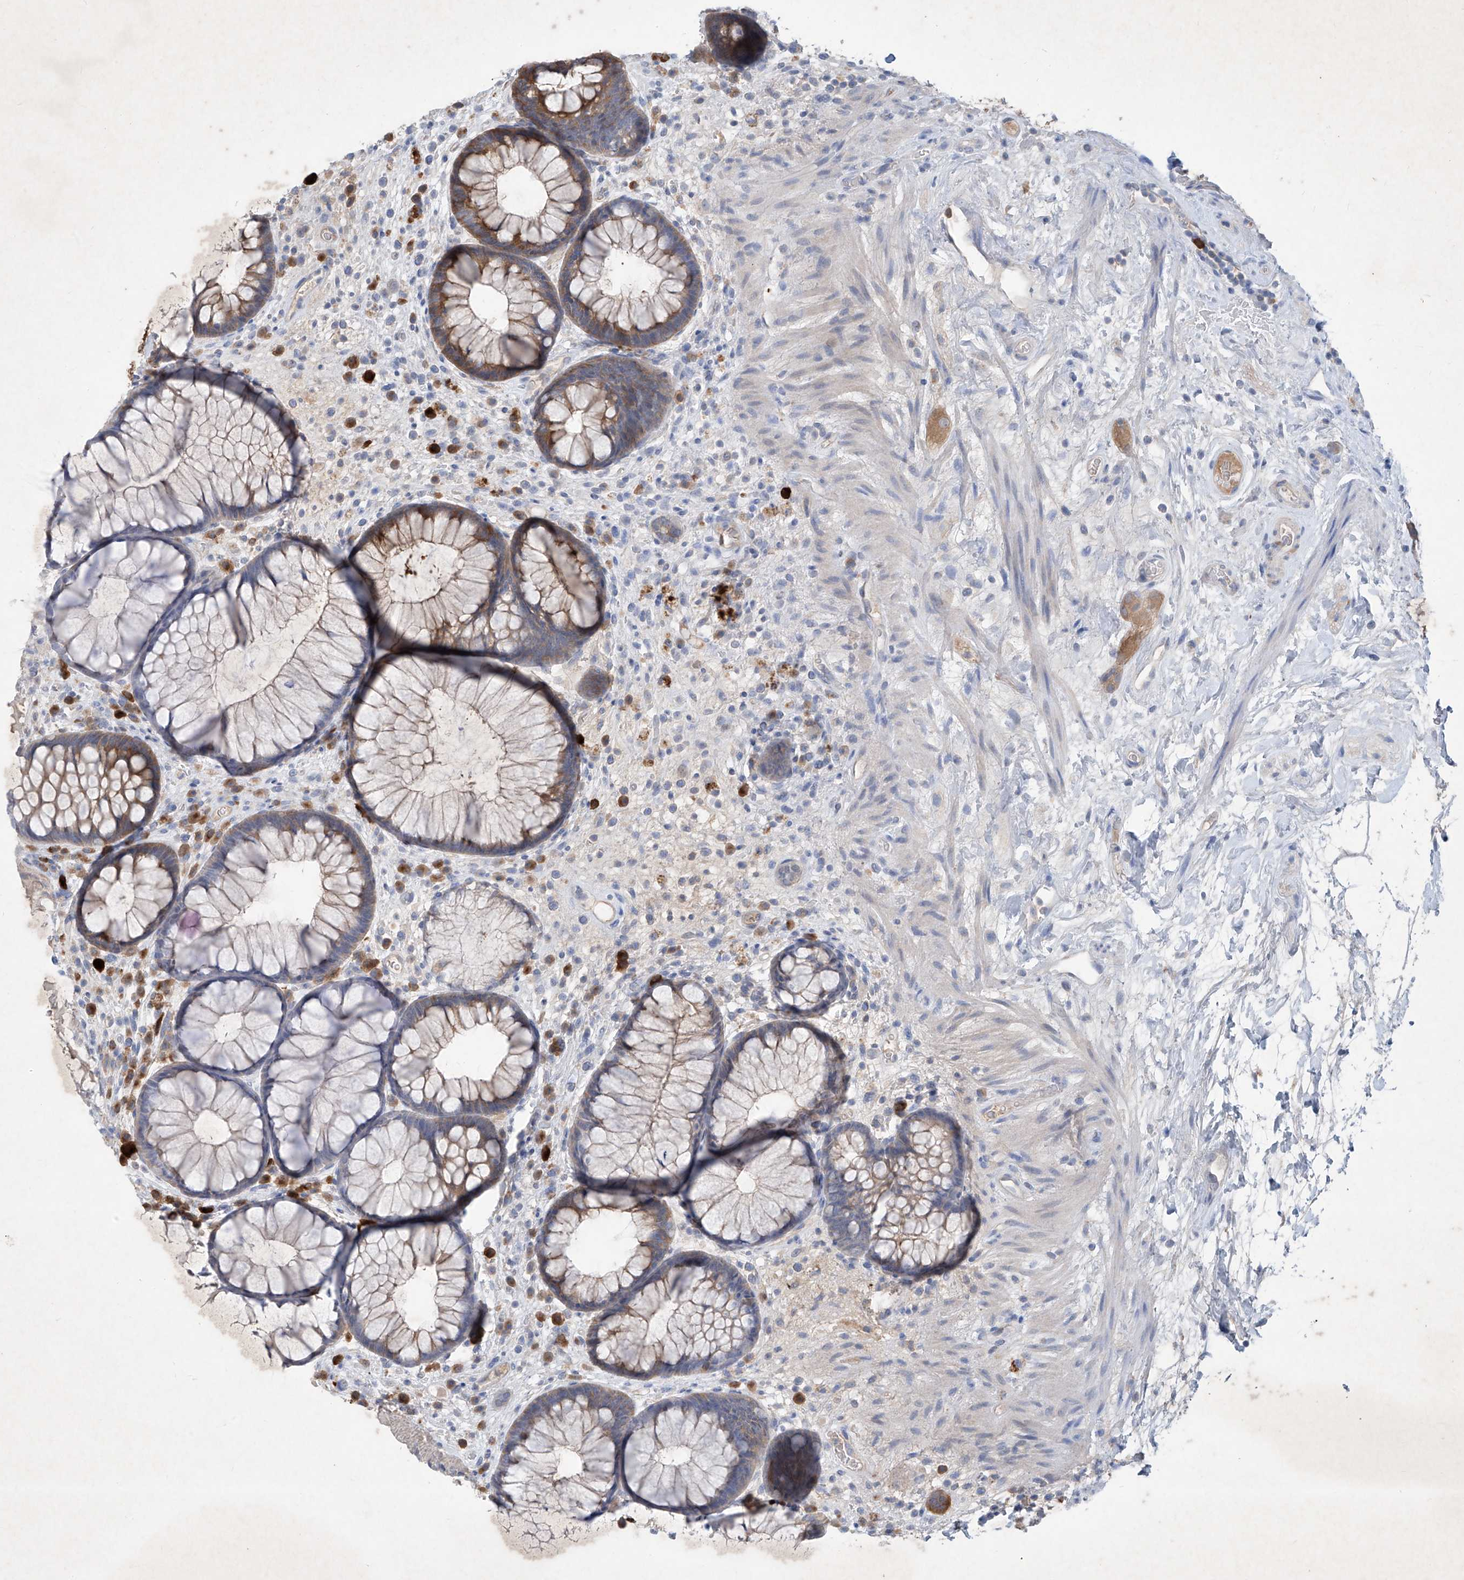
{"staining": {"intensity": "moderate", "quantity": "25%-75%", "location": "cytoplasmic/membranous"}, "tissue": "rectum", "cell_type": "Glandular cells", "image_type": "normal", "snomed": [{"axis": "morphology", "description": "Normal tissue, NOS"}, {"axis": "topography", "description": "Rectum"}], "caption": "IHC (DAB) staining of benign rectum demonstrates moderate cytoplasmic/membranous protein staining in about 25%-75% of glandular cells.", "gene": "ASNS", "patient": {"sex": "male", "age": 51}}